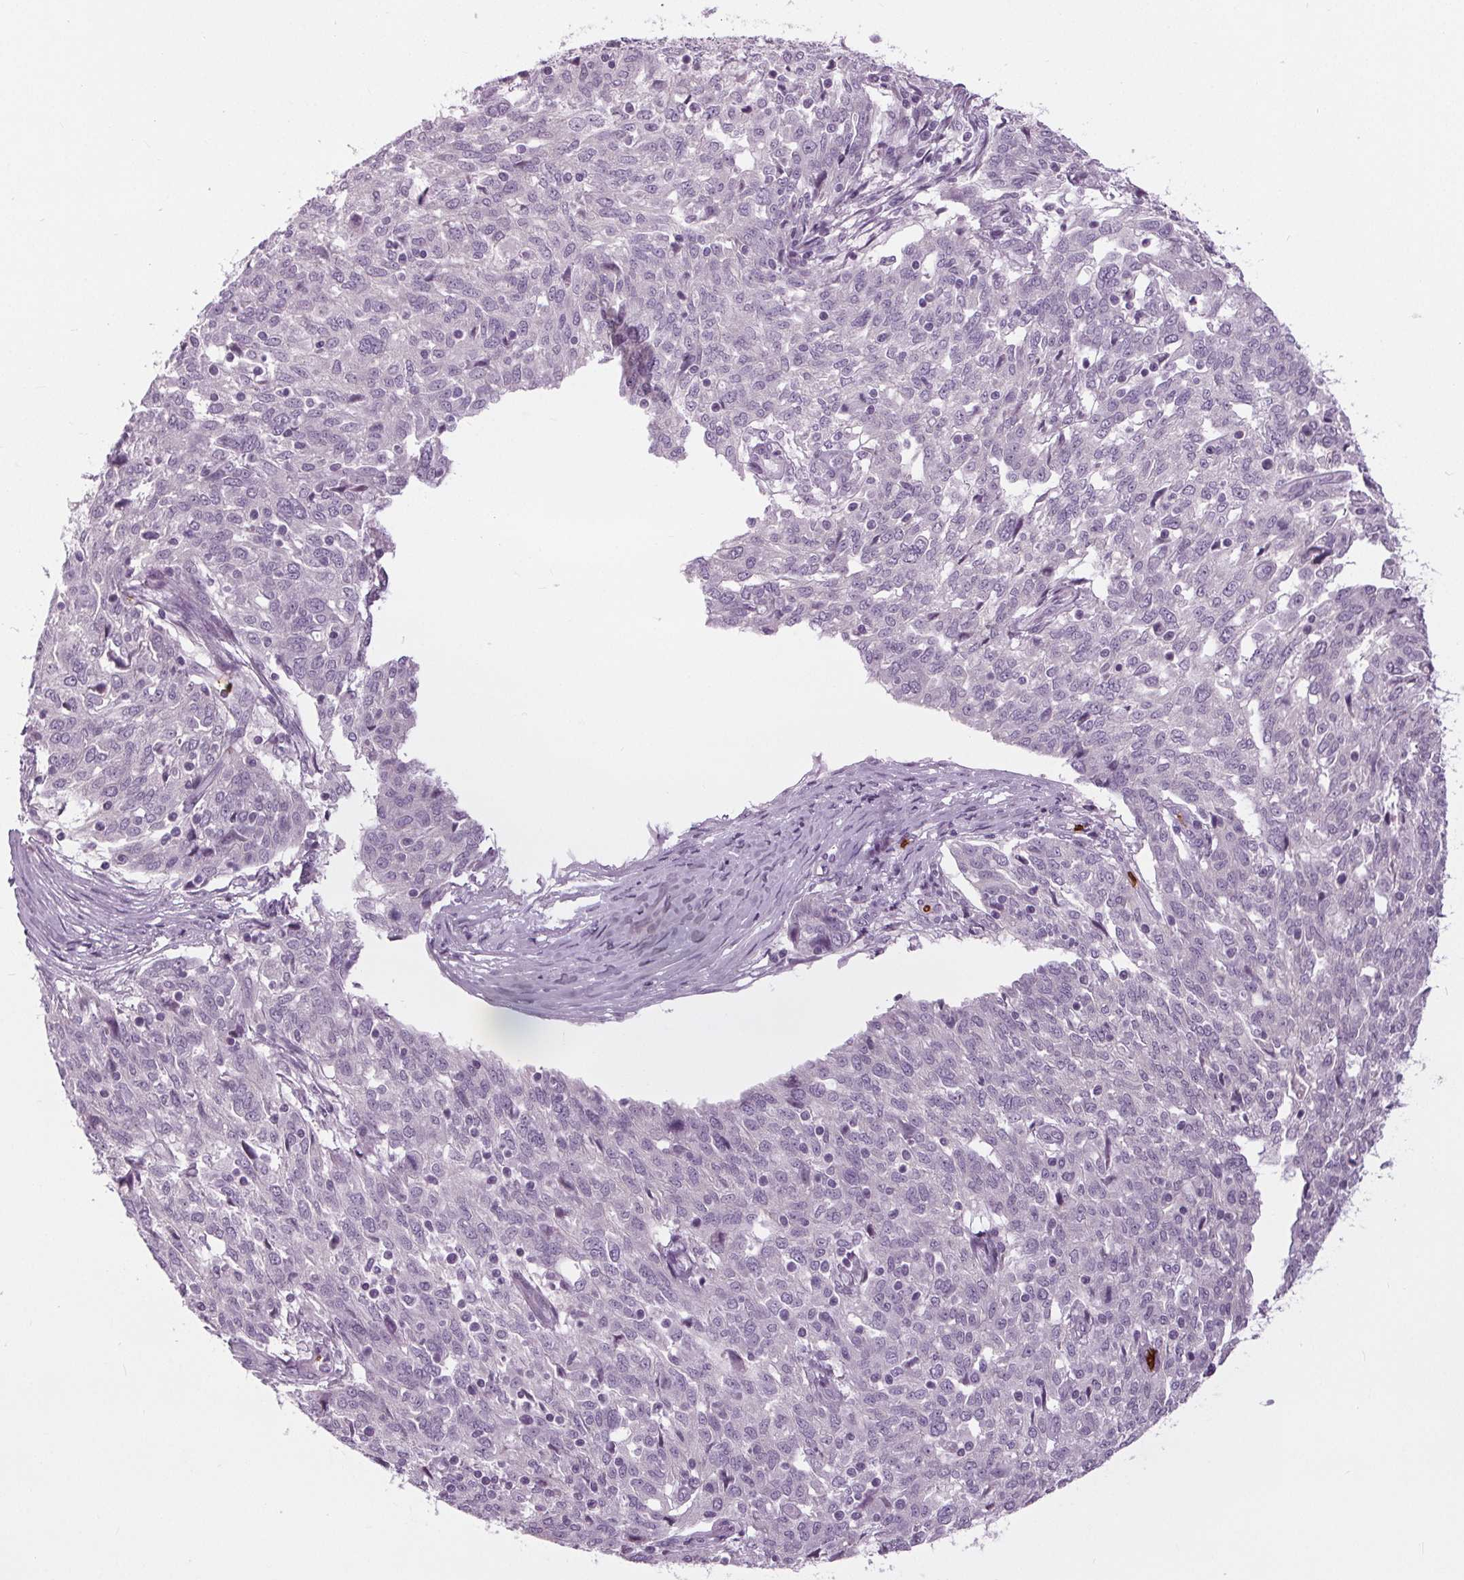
{"staining": {"intensity": "negative", "quantity": "none", "location": "none"}, "tissue": "ovarian cancer", "cell_type": "Tumor cells", "image_type": "cancer", "snomed": [{"axis": "morphology", "description": "Cystadenocarcinoma, serous, NOS"}, {"axis": "topography", "description": "Ovary"}], "caption": "Immunohistochemical staining of ovarian cancer shows no significant positivity in tumor cells.", "gene": "SLC4A1", "patient": {"sex": "female", "age": 67}}